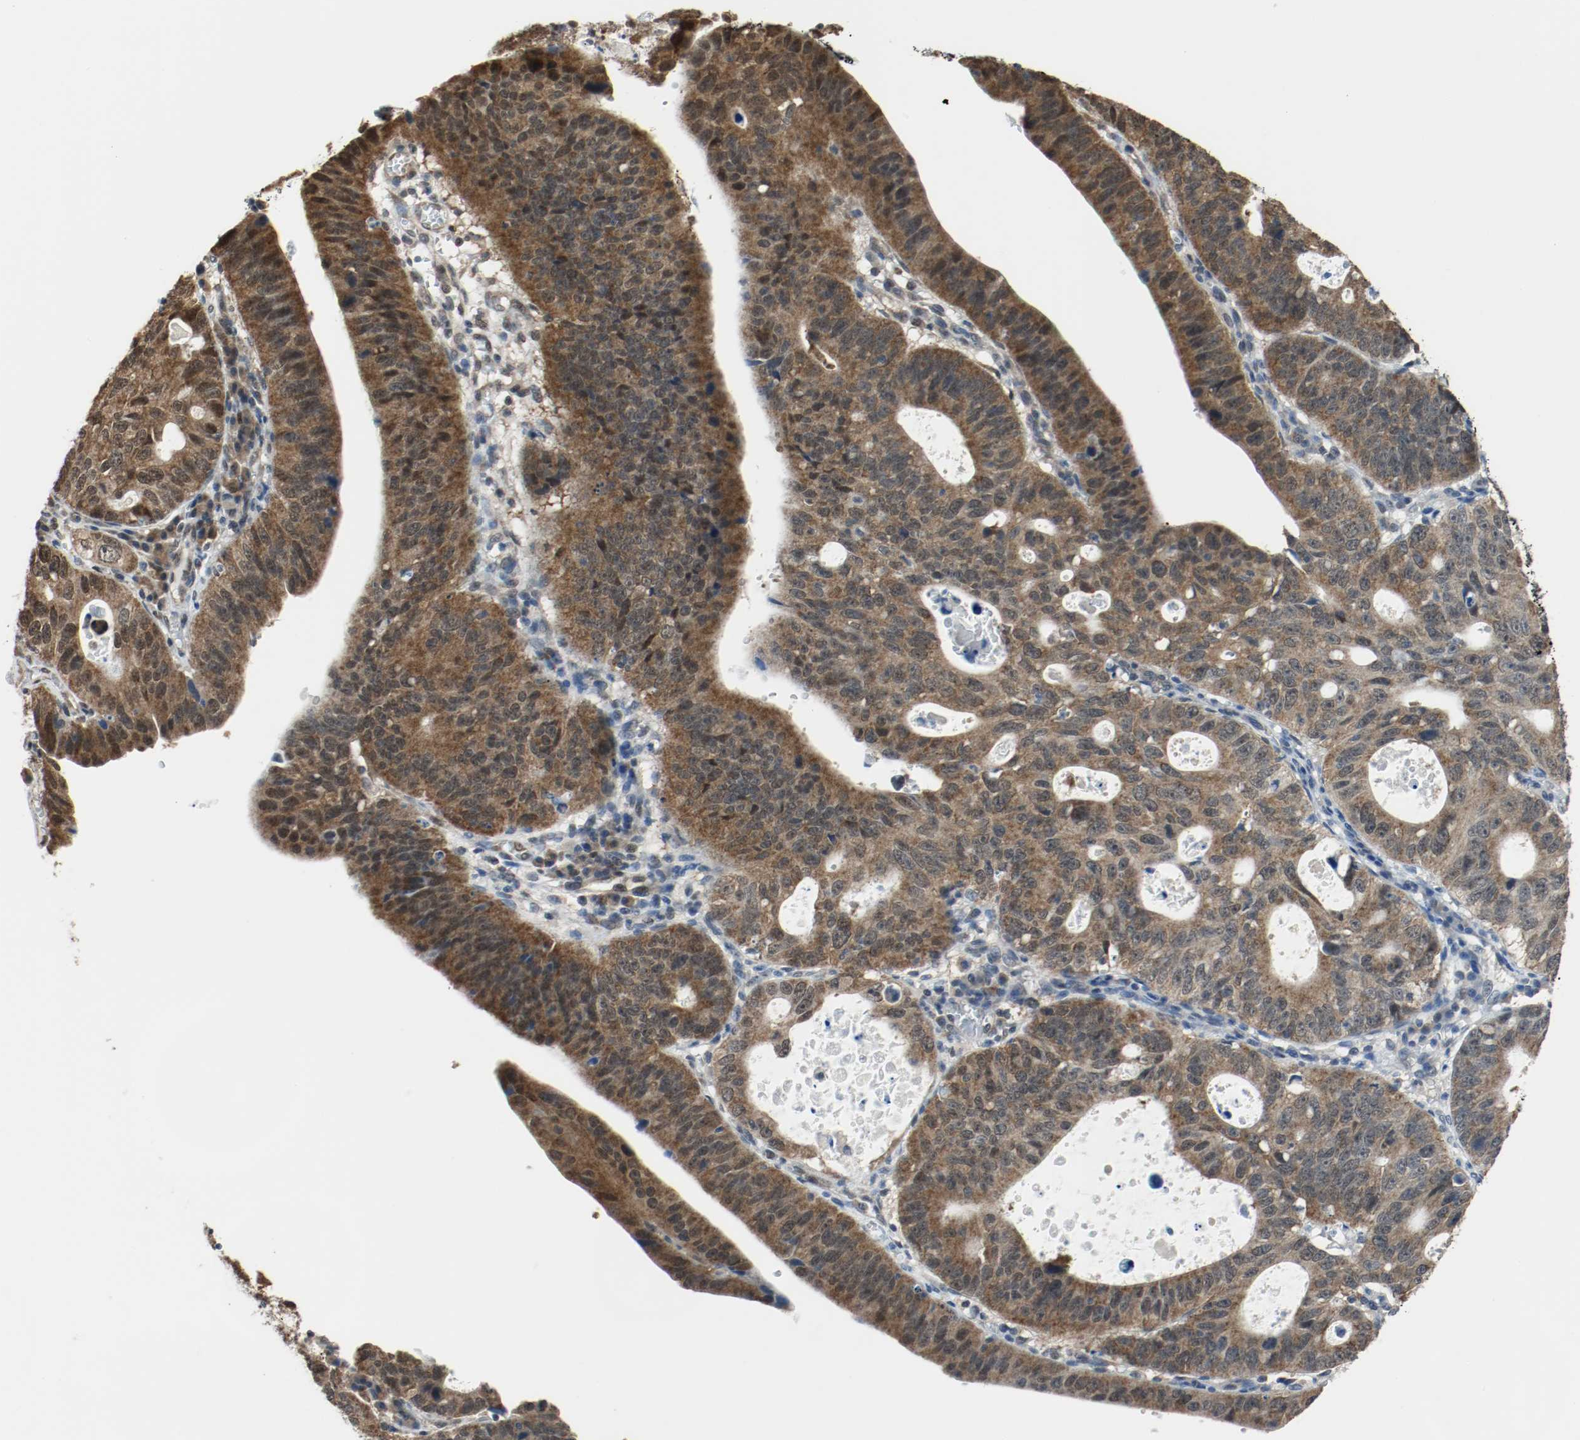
{"staining": {"intensity": "strong", "quantity": ">75%", "location": "cytoplasmic/membranous,nuclear"}, "tissue": "stomach cancer", "cell_type": "Tumor cells", "image_type": "cancer", "snomed": [{"axis": "morphology", "description": "Adenocarcinoma, NOS"}, {"axis": "topography", "description": "Stomach"}], "caption": "Approximately >75% of tumor cells in human stomach cancer demonstrate strong cytoplasmic/membranous and nuclear protein positivity as visualized by brown immunohistochemical staining.", "gene": "PPME1", "patient": {"sex": "male", "age": 59}}